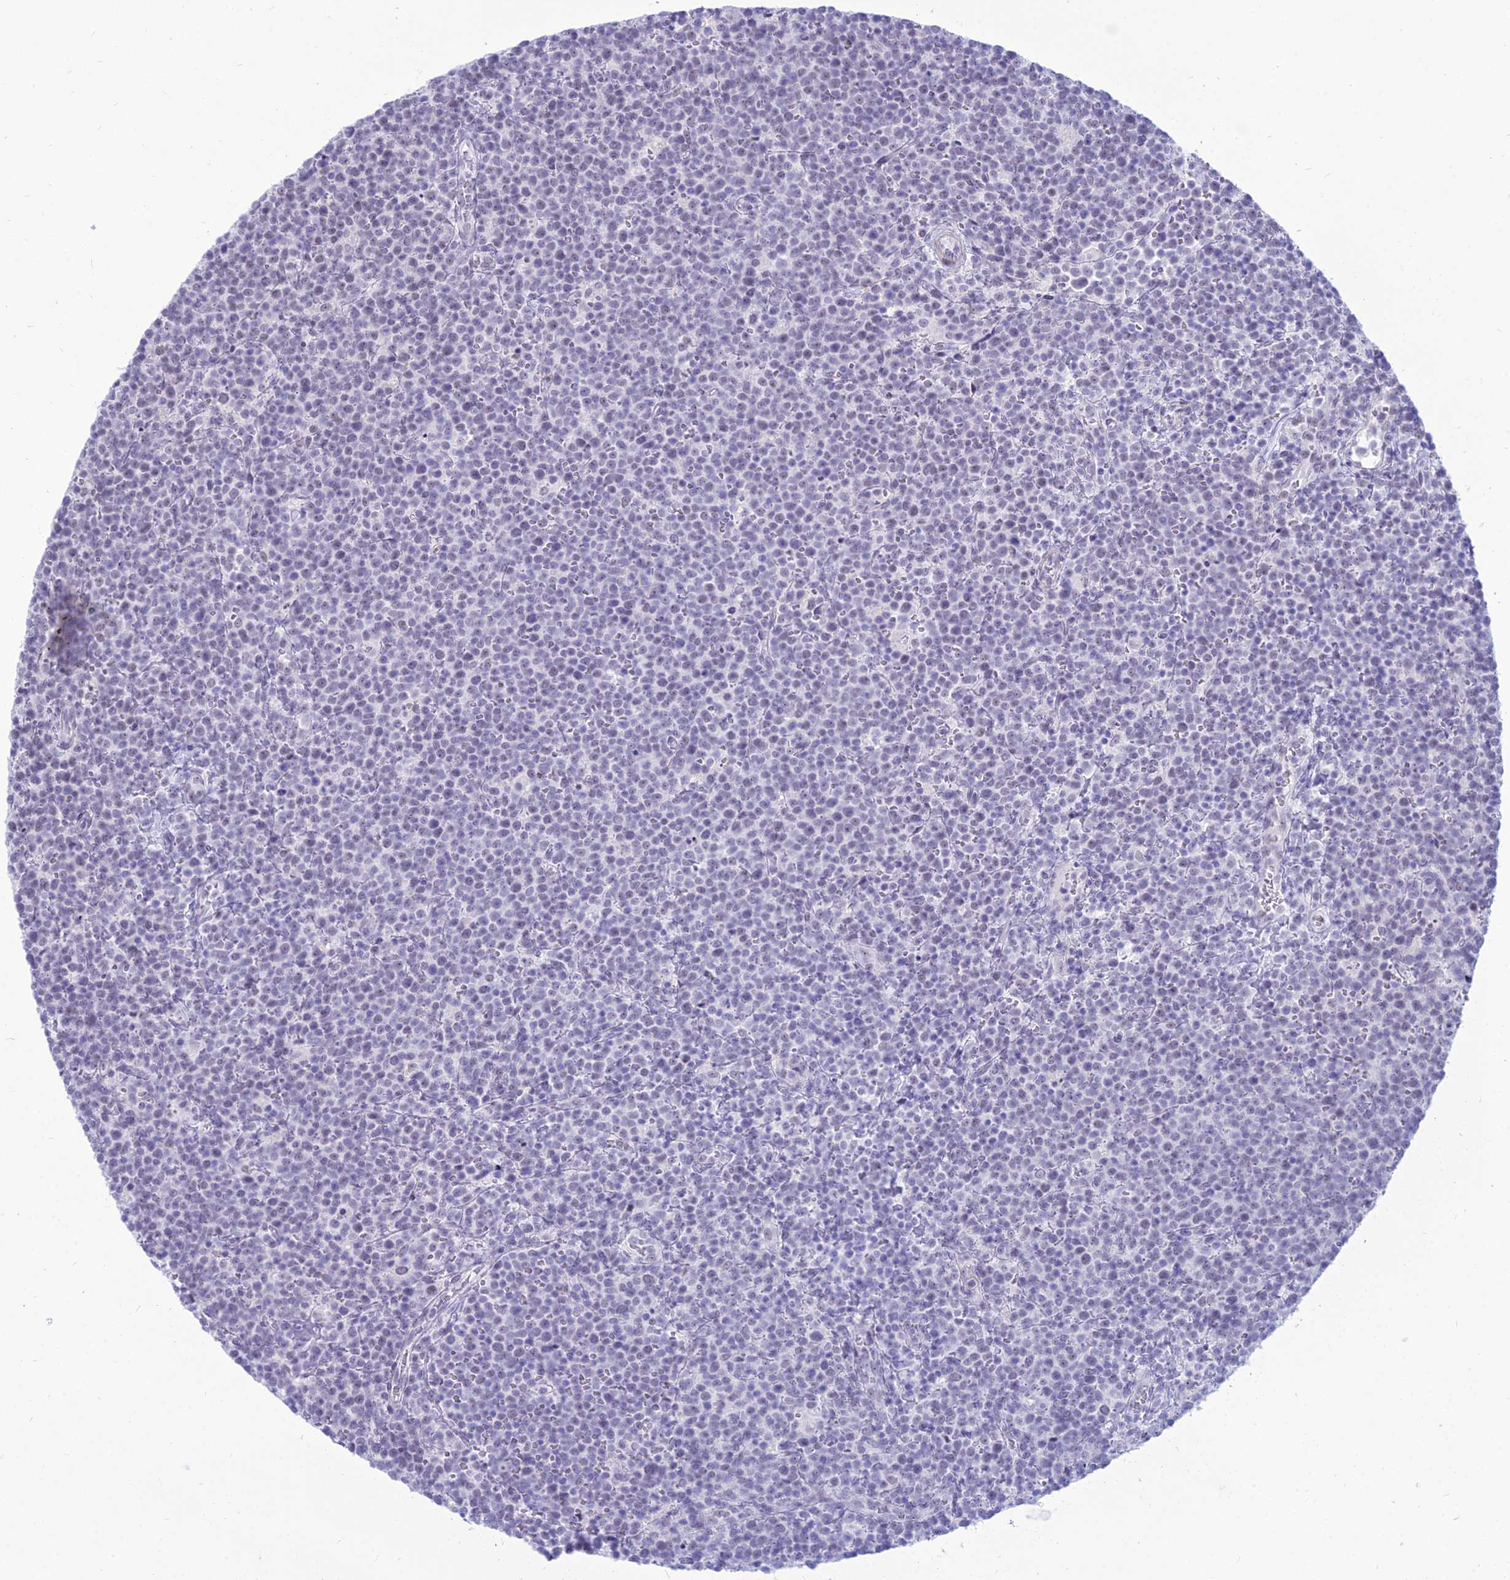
{"staining": {"intensity": "negative", "quantity": "none", "location": "none"}, "tissue": "lymphoma", "cell_type": "Tumor cells", "image_type": "cancer", "snomed": [{"axis": "morphology", "description": "Malignant lymphoma, non-Hodgkin's type, High grade"}, {"axis": "topography", "description": "Lymph node"}], "caption": "Tumor cells are negative for brown protein staining in lymphoma. (DAB IHC visualized using brightfield microscopy, high magnification).", "gene": "DHX40", "patient": {"sex": "male", "age": 61}}